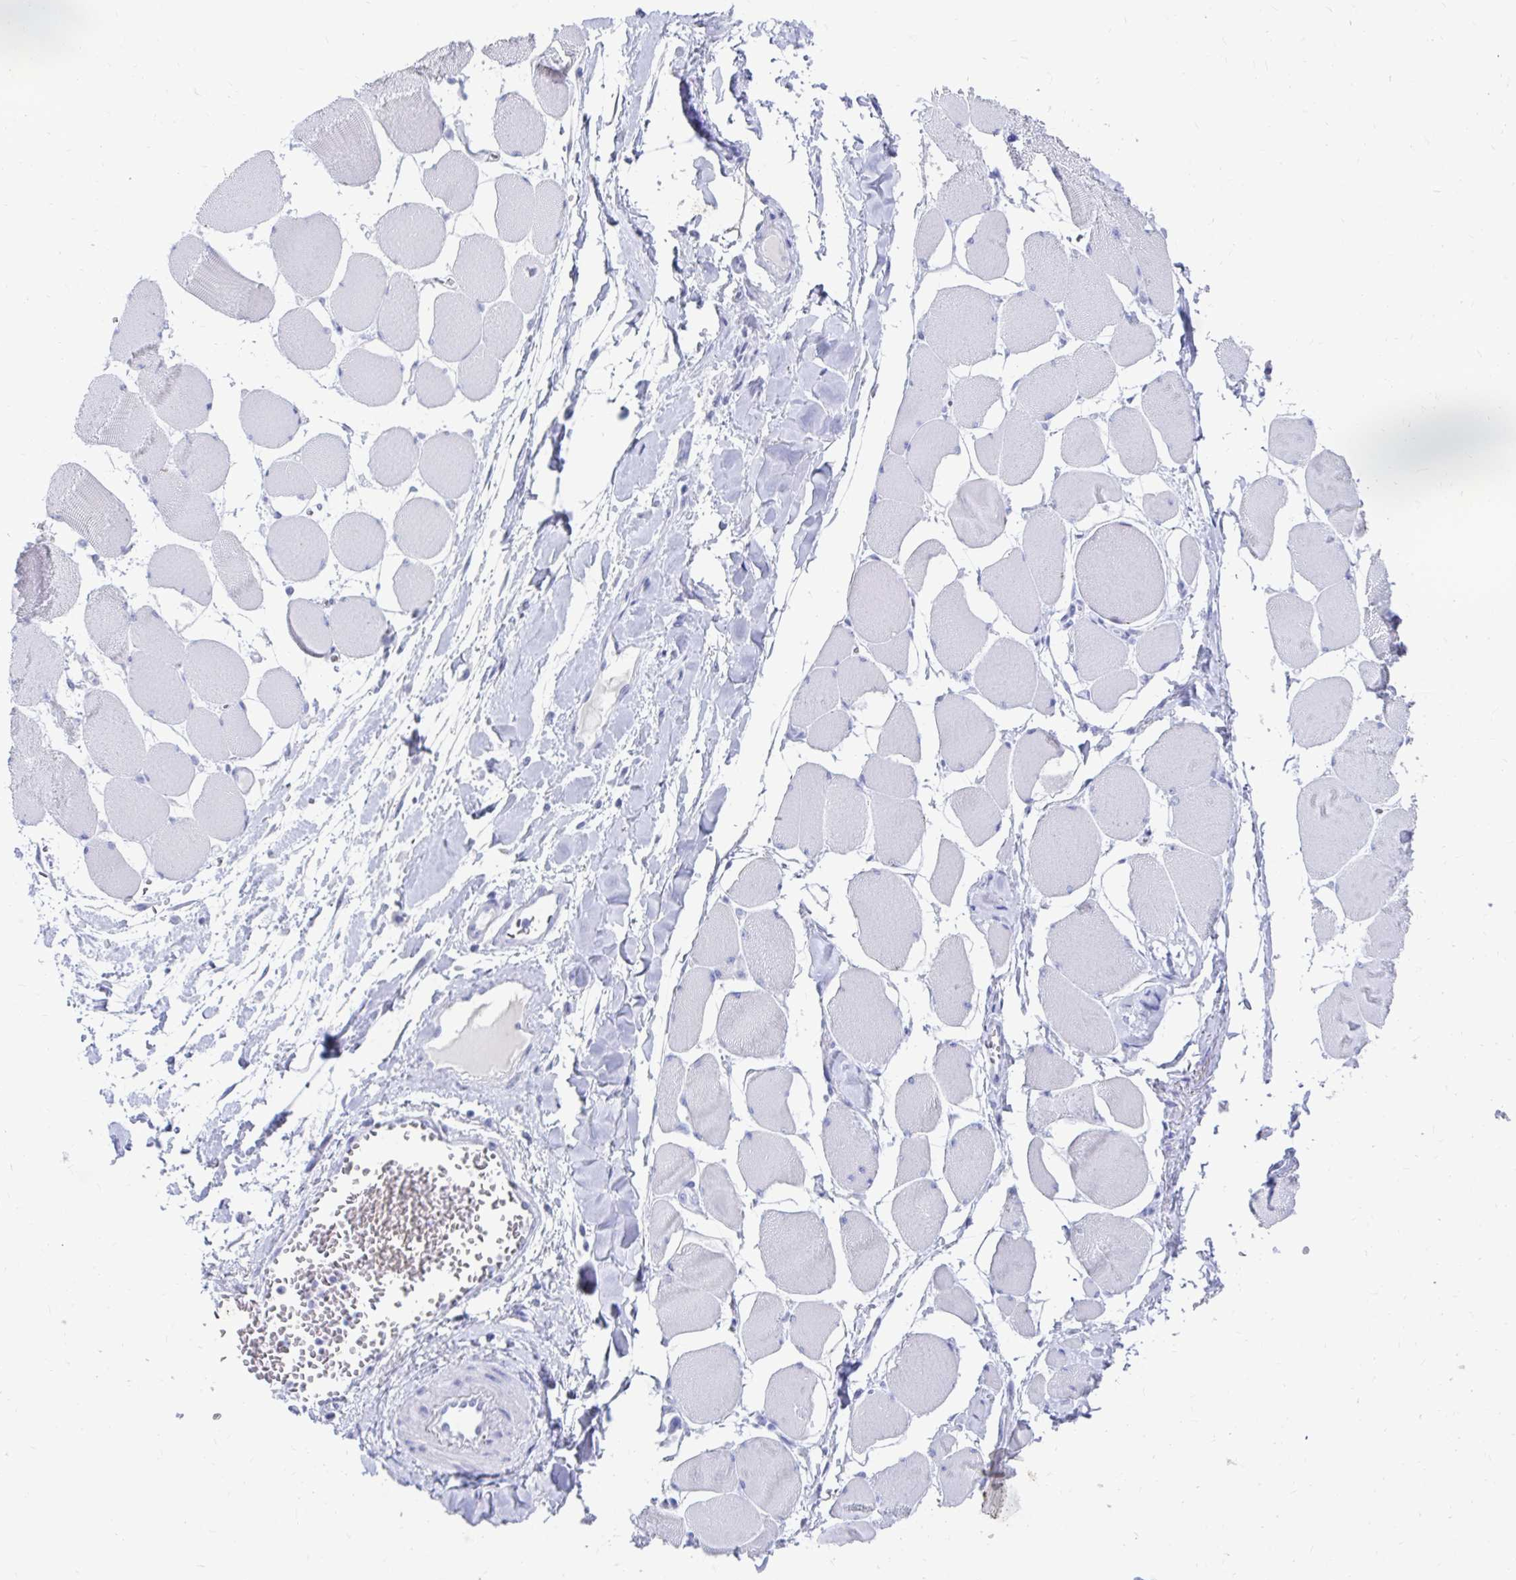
{"staining": {"intensity": "negative", "quantity": "none", "location": "none"}, "tissue": "skeletal muscle", "cell_type": "Myocytes", "image_type": "normal", "snomed": [{"axis": "morphology", "description": "Normal tissue, NOS"}, {"axis": "topography", "description": "Skeletal muscle"}], "caption": "Immunohistochemistry (IHC) photomicrograph of unremarkable skeletal muscle stained for a protein (brown), which demonstrates no staining in myocytes.", "gene": "DPEP3", "patient": {"sex": "female", "age": 75}}